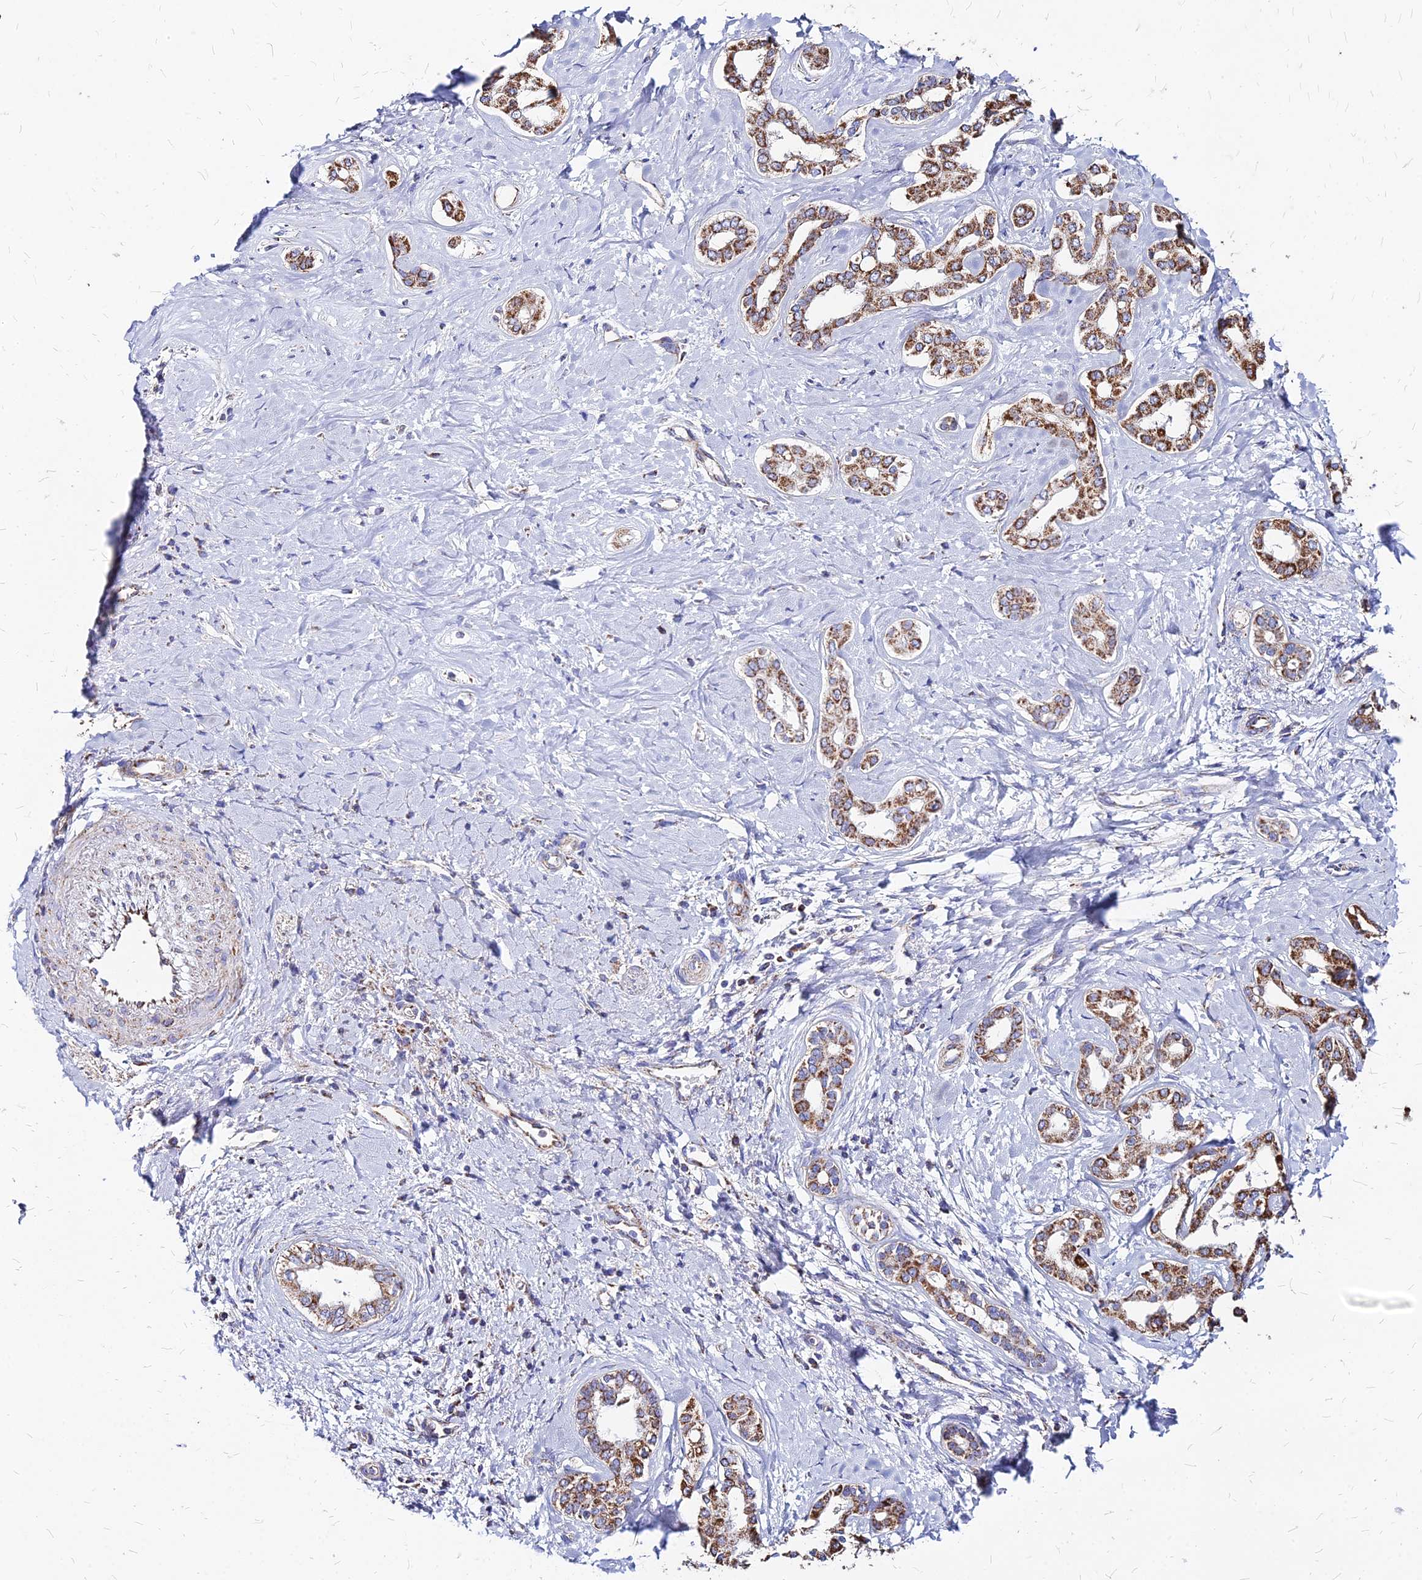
{"staining": {"intensity": "moderate", "quantity": ">75%", "location": "cytoplasmic/membranous"}, "tissue": "liver cancer", "cell_type": "Tumor cells", "image_type": "cancer", "snomed": [{"axis": "morphology", "description": "Cholangiocarcinoma"}, {"axis": "topography", "description": "Liver"}], "caption": "Human liver cancer (cholangiocarcinoma) stained with a brown dye displays moderate cytoplasmic/membranous positive expression in about >75% of tumor cells.", "gene": "DLD", "patient": {"sex": "female", "age": 77}}